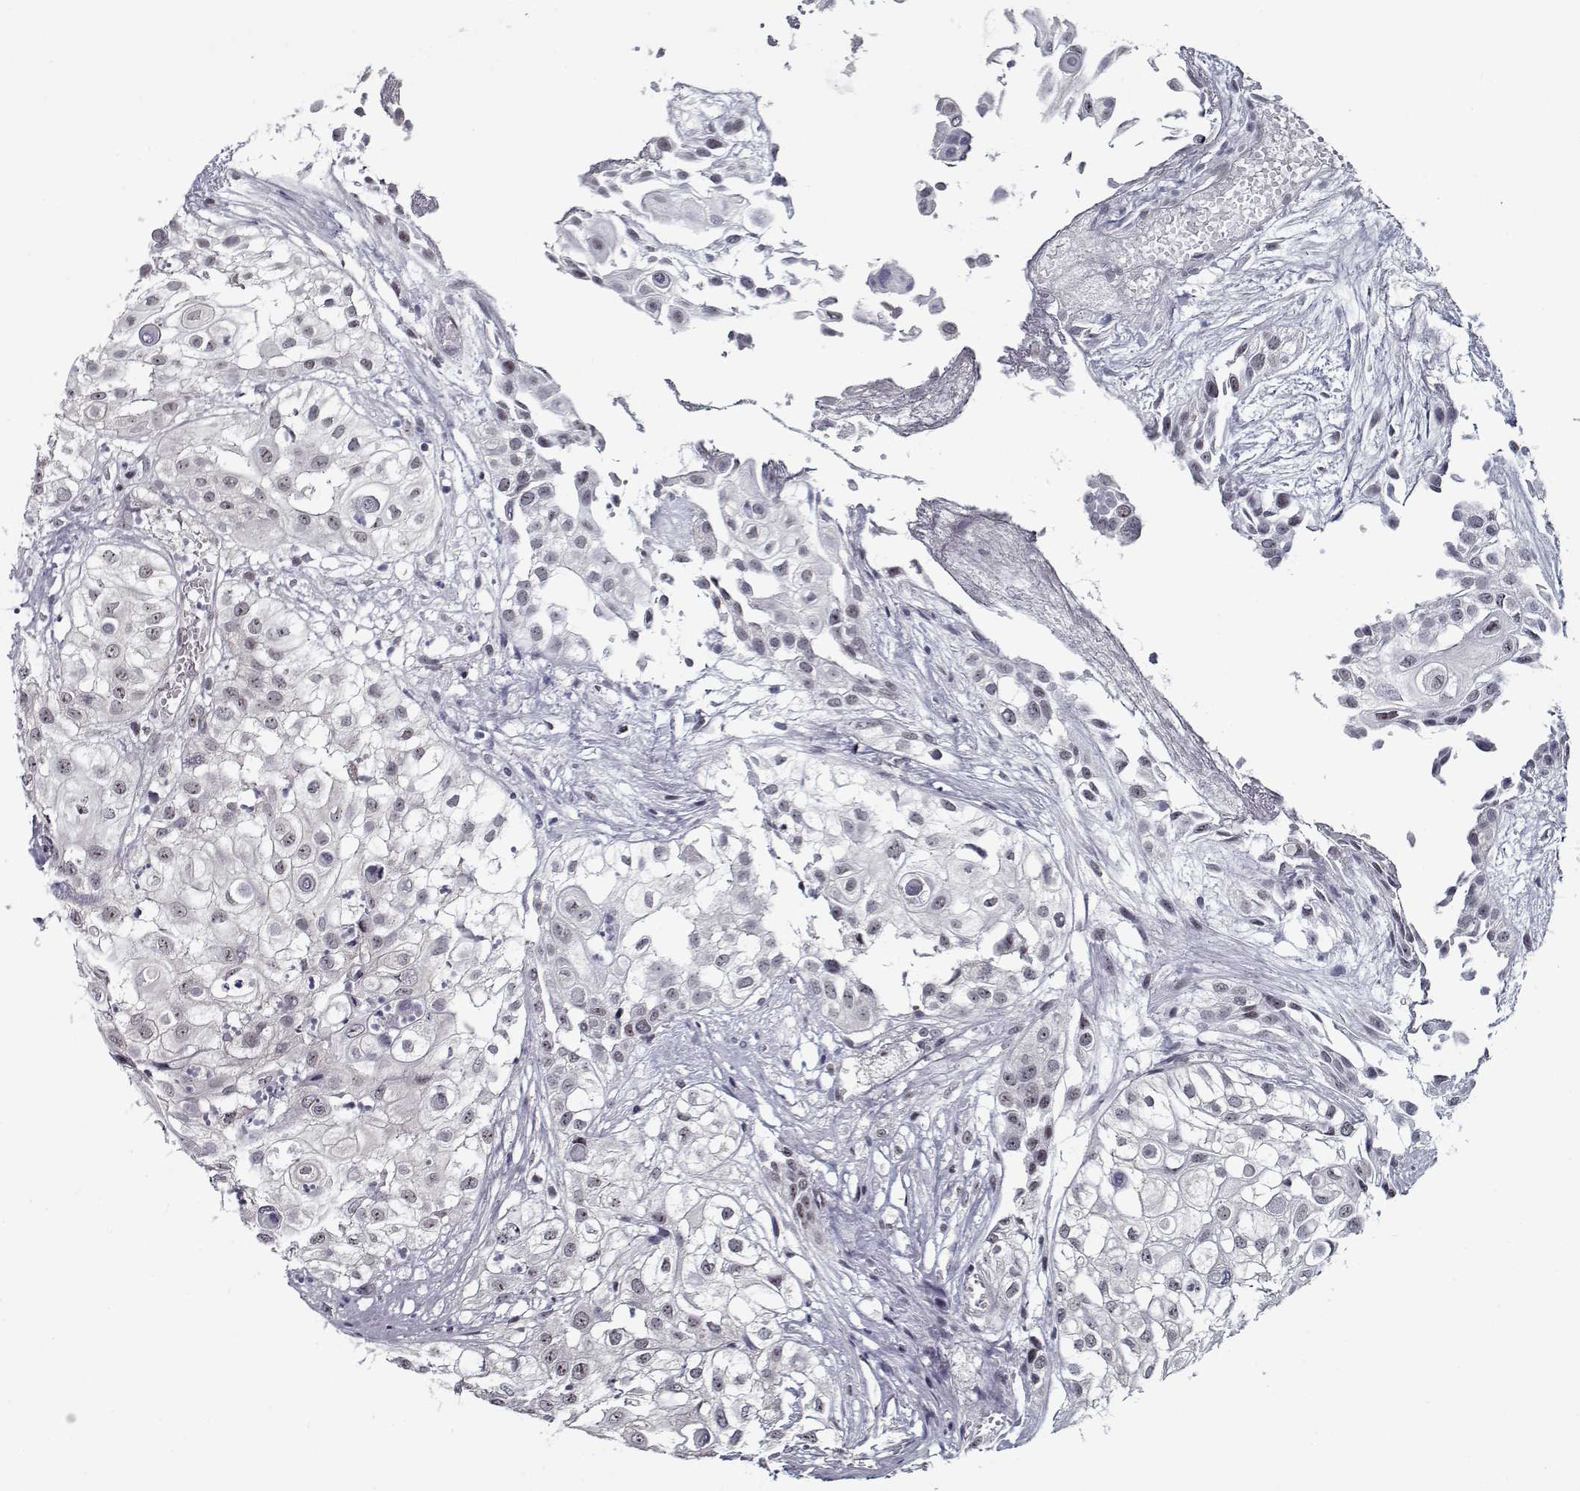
{"staining": {"intensity": "negative", "quantity": "none", "location": "none"}, "tissue": "urothelial cancer", "cell_type": "Tumor cells", "image_type": "cancer", "snomed": [{"axis": "morphology", "description": "Urothelial carcinoma, High grade"}, {"axis": "topography", "description": "Urinary bladder"}], "caption": "Urothelial cancer stained for a protein using immunohistochemistry reveals no expression tumor cells.", "gene": "TESPA1", "patient": {"sex": "female", "age": 79}}